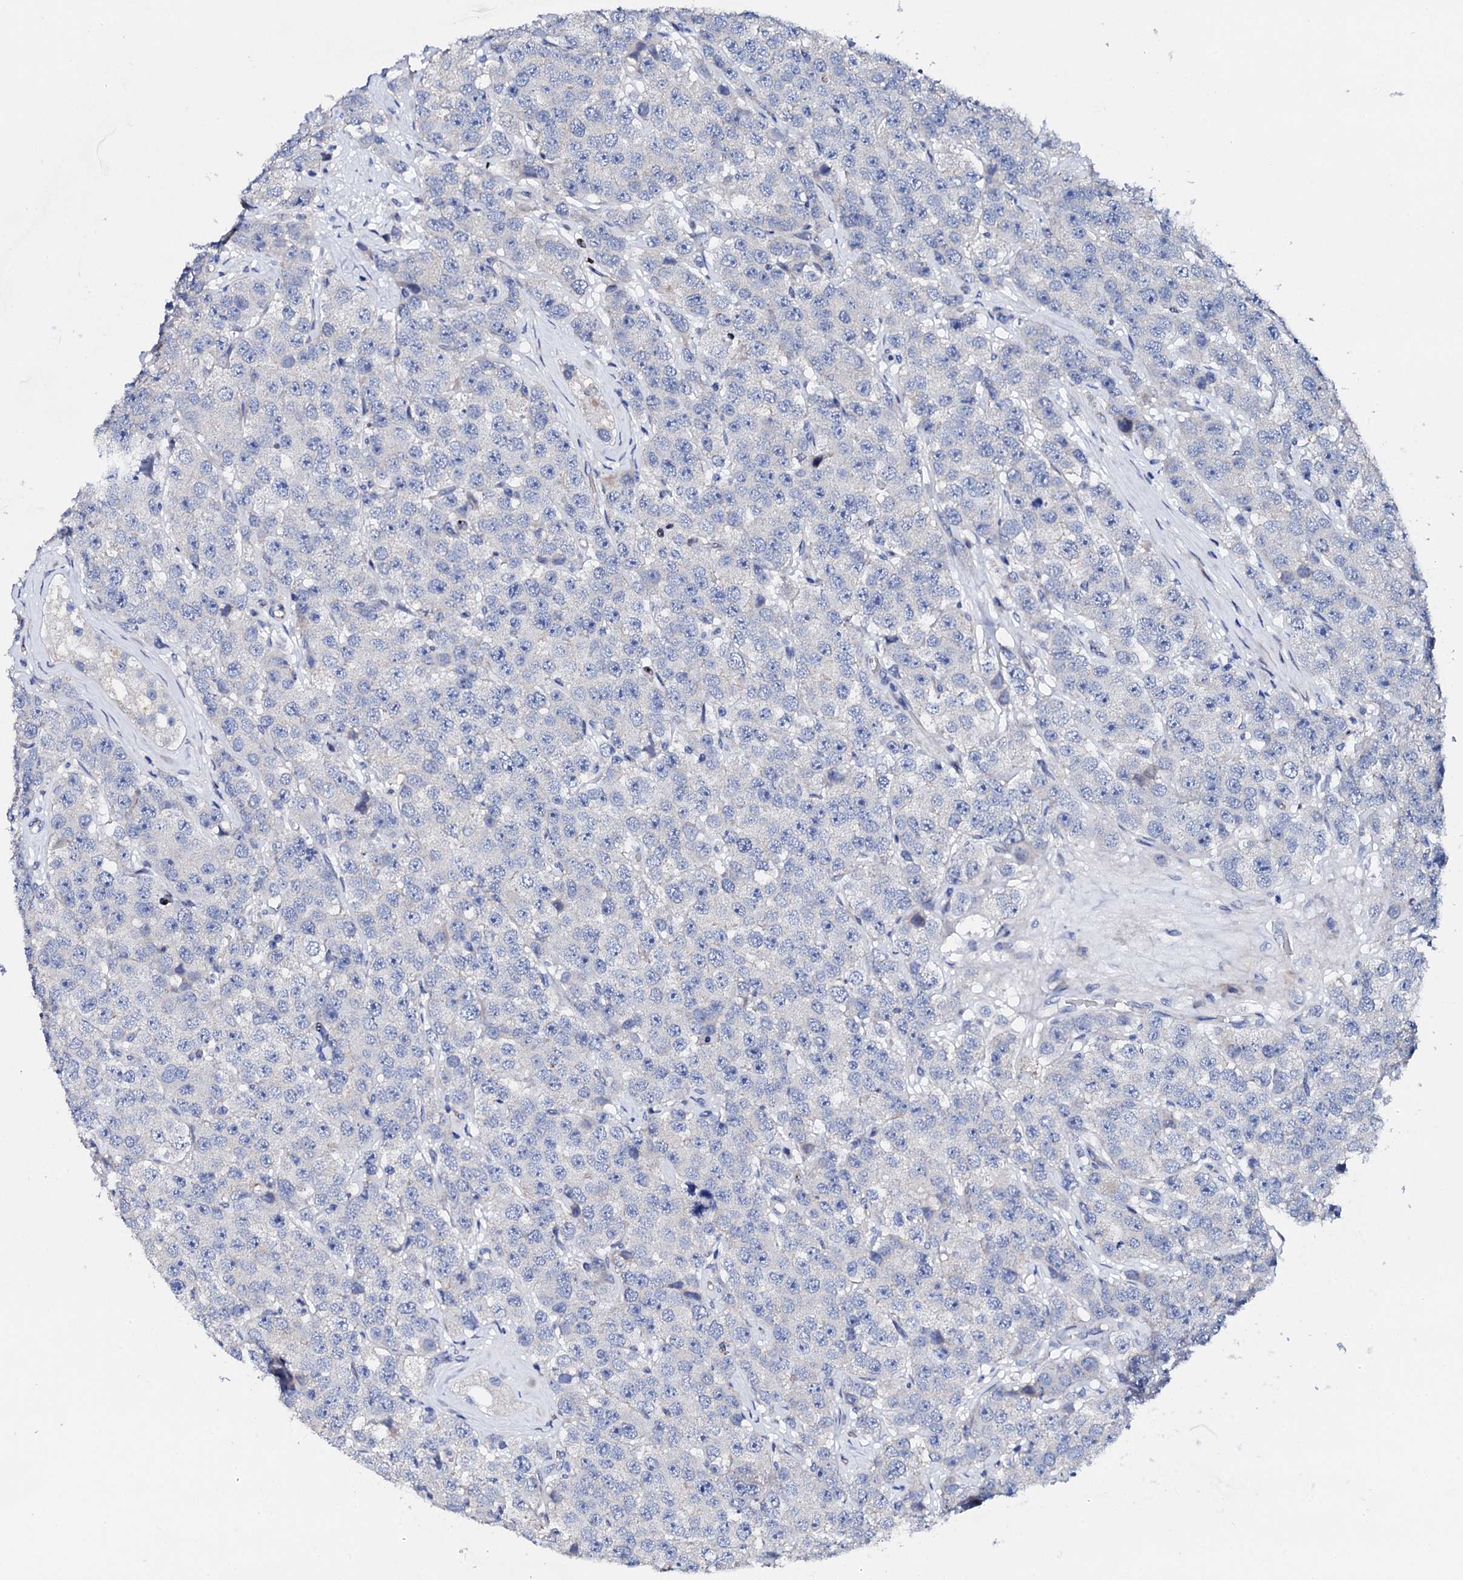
{"staining": {"intensity": "negative", "quantity": "none", "location": "none"}, "tissue": "testis cancer", "cell_type": "Tumor cells", "image_type": "cancer", "snomed": [{"axis": "morphology", "description": "Seminoma, NOS"}, {"axis": "topography", "description": "Testis"}], "caption": "Immunohistochemical staining of human testis seminoma shows no significant positivity in tumor cells.", "gene": "TRDN", "patient": {"sex": "male", "age": 28}}